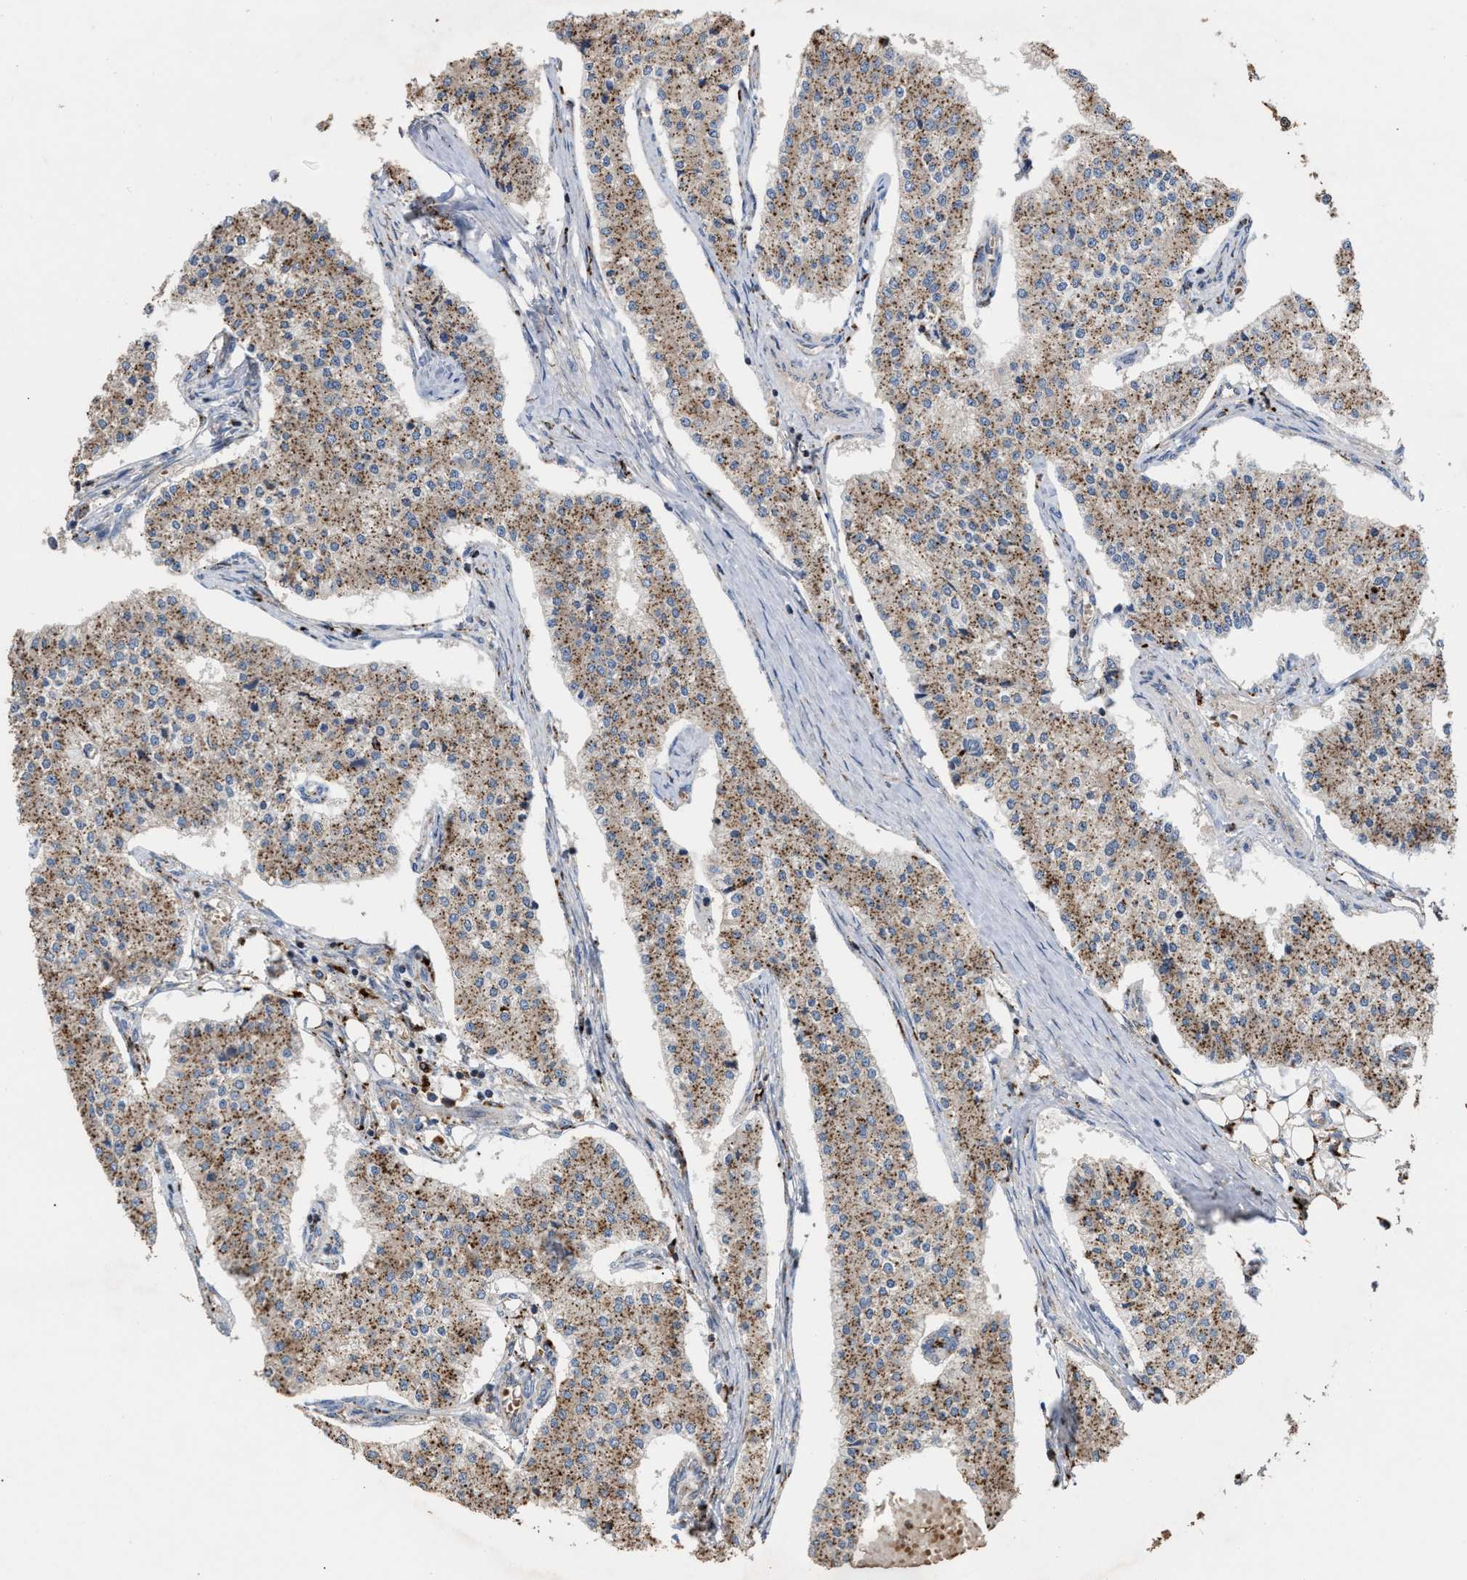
{"staining": {"intensity": "weak", "quantity": ">75%", "location": "cytoplasmic/membranous"}, "tissue": "carcinoid", "cell_type": "Tumor cells", "image_type": "cancer", "snomed": [{"axis": "morphology", "description": "Carcinoid, malignant, NOS"}, {"axis": "topography", "description": "Colon"}], "caption": "The image reveals a brown stain indicating the presence of a protein in the cytoplasmic/membranous of tumor cells in malignant carcinoid. (Stains: DAB in brown, nuclei in blue, Microscopy: brightfield microscopy at high magnification).", "gene": "ELMO3", "patient": {"sex": "female", "age": 52}}